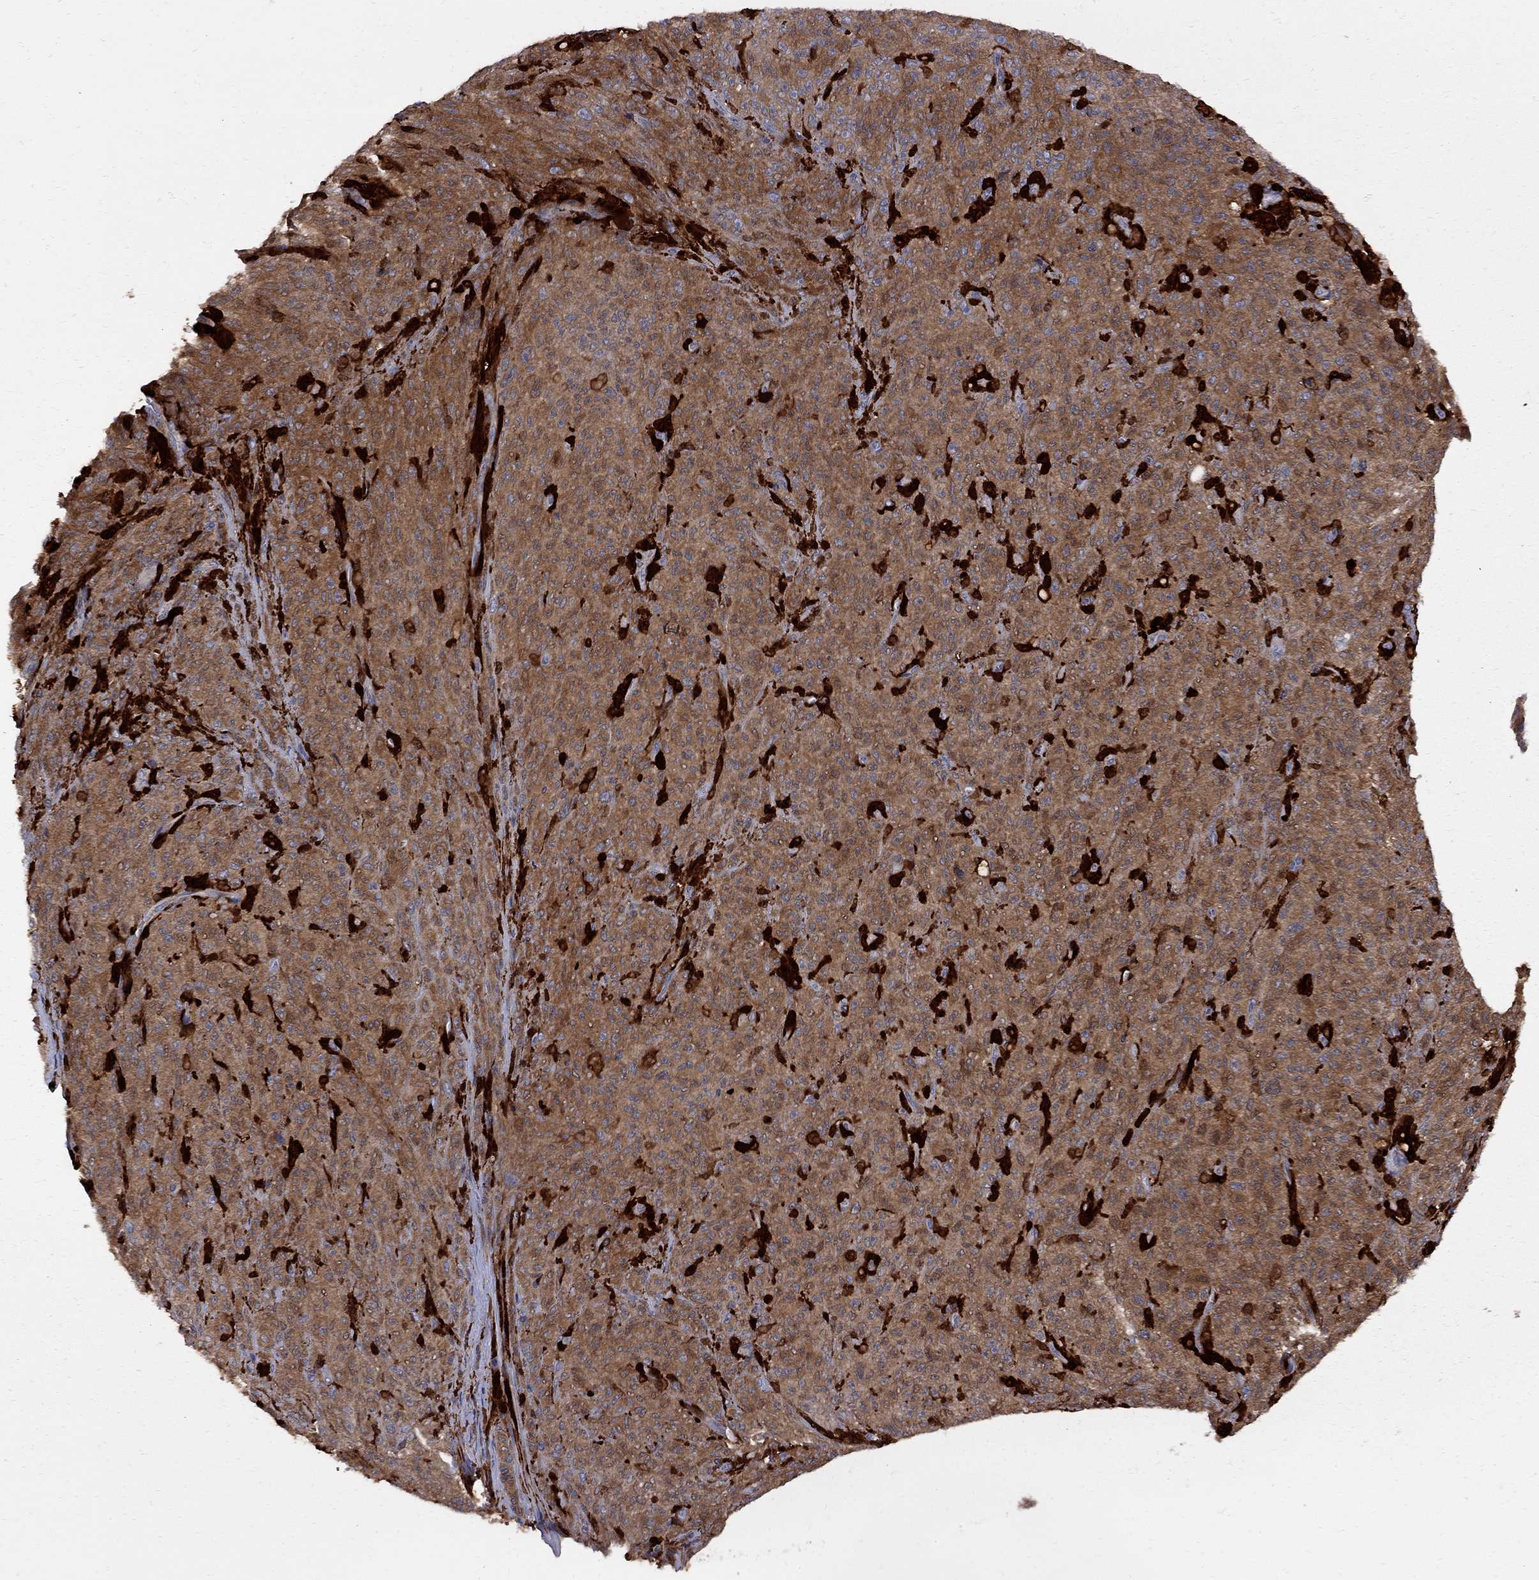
{"staining": {"intensity": "moderate", "quantity": ">75%", "location": "cytoplasmic/membranous"}, "tissue": "melanoma", "cell_type": "Tumor cells", "image_type": "cancer", "snomed": [{"axis": "morphology", "description": "Malignant melanoma, NOS"}, {"axis": "topography", "description": "Skin"}], "caption": "Approximately >75% of tumor cells in malignant melanoma display moderate cytoplasmic/membranous protein expression as visualized by brown immunohistochemical staining.", "gene": "MTHFR", "patient": {"sex": "female", "age": 82}}